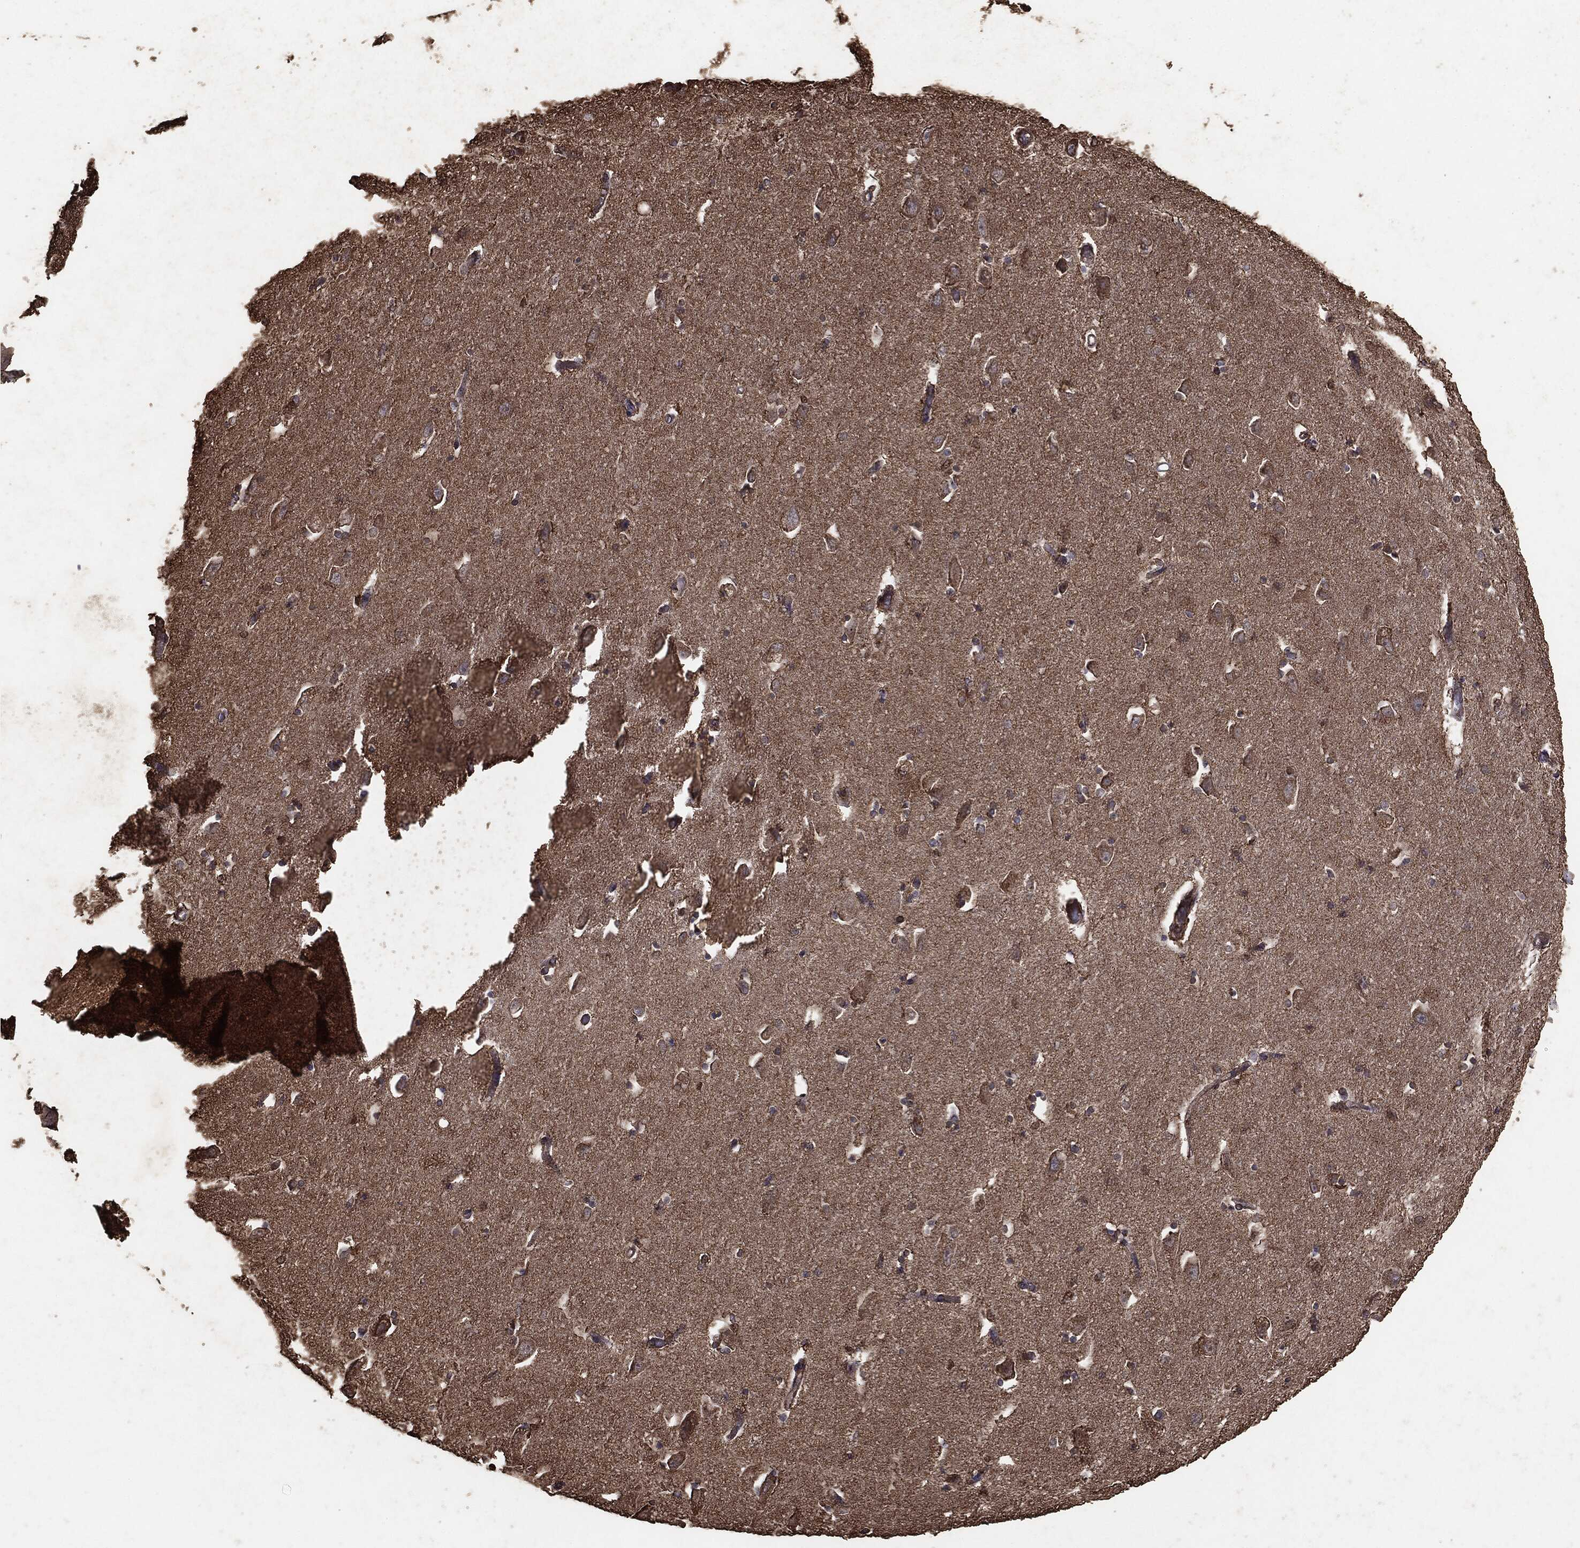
{"staining": {"intensity": "moderate", "quantity": "<25%", "location": "cytoplasmic/membranous"}, "tissue": "hippocampus", "cell_type": "Glial cells", "image_type": "normal", "snomed": [{"axis": "morphology", "description": "Normal tissue, NOS"}, {"axis": "topography", "description": "Lateral ventricle wall"}, {"axis": "topography", "description": "Hippocampus"}], "caption": "Immunohistochemistry image of benign hippocampus: human hippocampus stained using immunohistochemistry reveals low levels of moderate protein expression localized specifically in the cytoplasmic/membranous of glial cells, appearing as a cytoplasmic/membranous brown color.", "gene": "MTOR", "patient": {"sex": "female", "age": 63}}